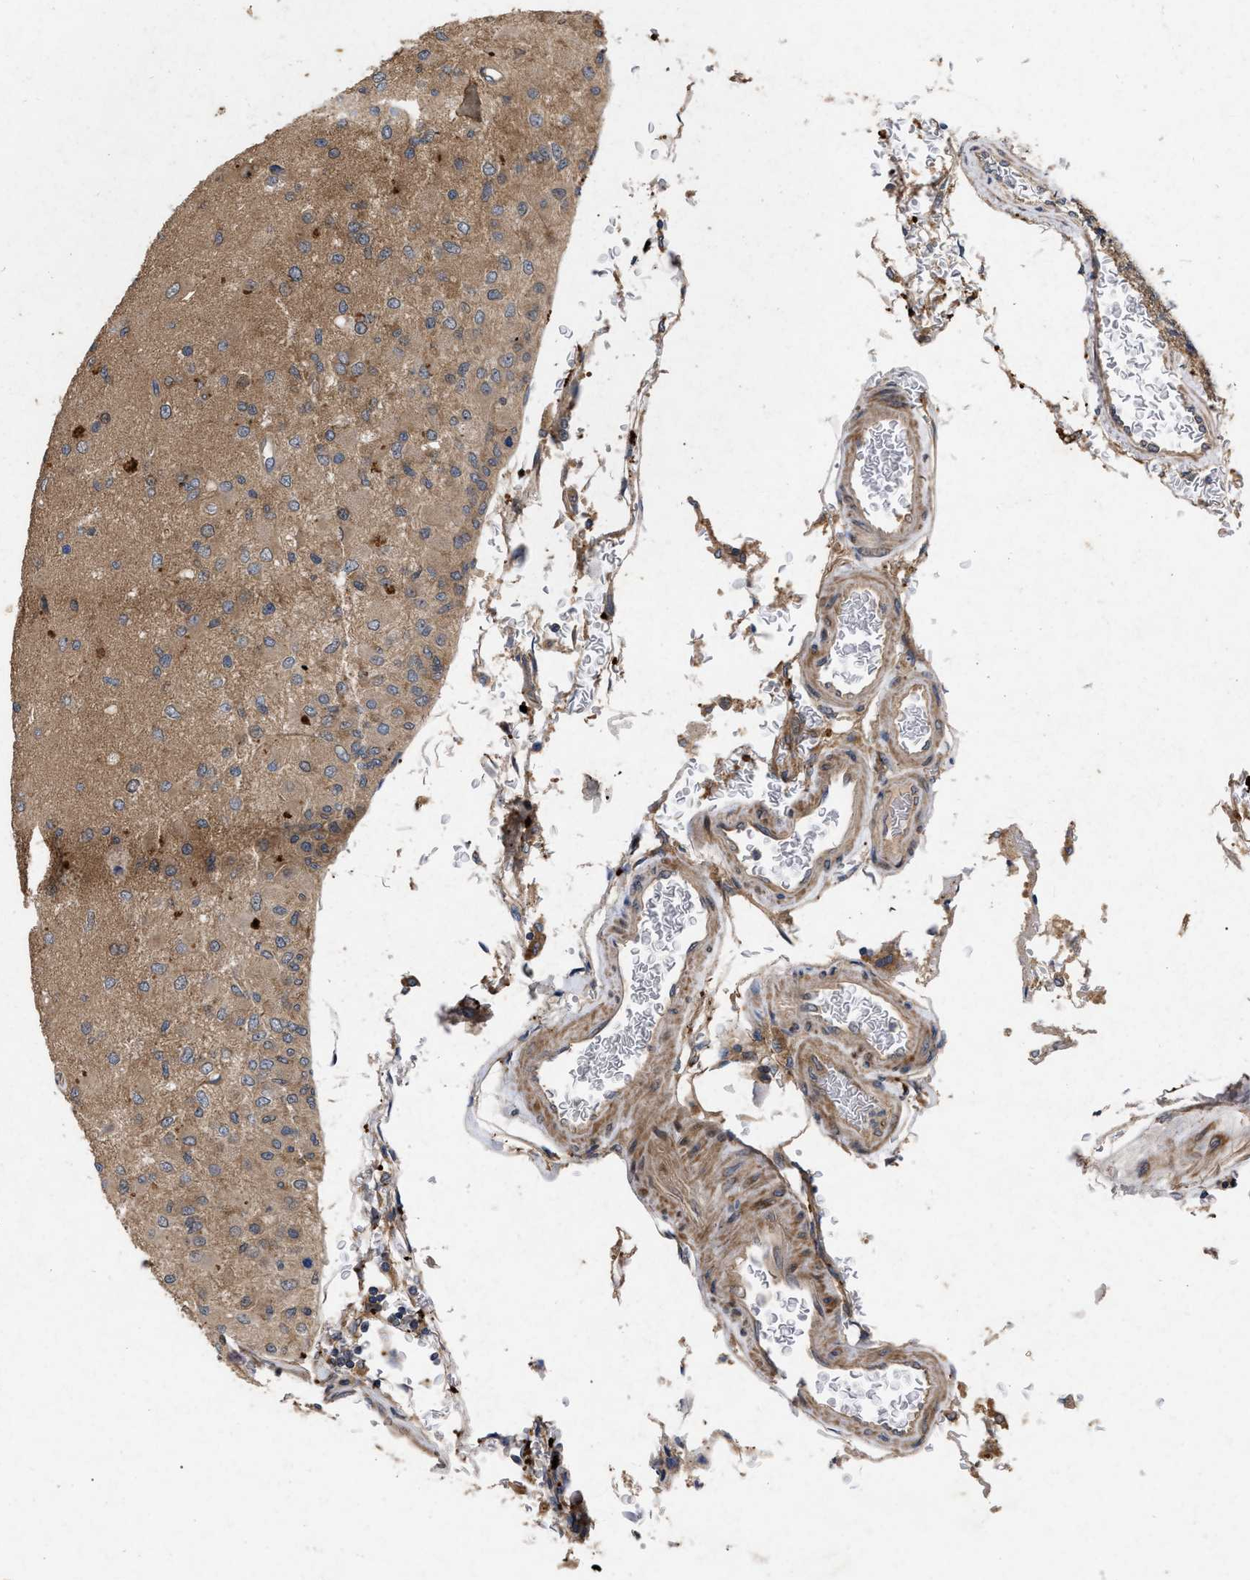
{"staining": {"intensity": "moderate", "quantity": ">75%", "location": "cytoplasmic/membranous"}, "tissue": "glioma", "cell_type": "Tumor cells", "image_type": "cancer", "snomed": [{"axis": "morphology", "description": "Normal tissue, NOS"}, {"axis": "morphology", "description": "Glioma, malignant, High grade"}, {"axis": "topography", "description": "Cerebral cortex"}], "caption": "The image displays a brown stain indicating the presence of a protein in the cytoplasmic/membranous of tumor cells in glioma.", "gene": "CDKN2C", "patient": {"sex": "male", "age": 77}}